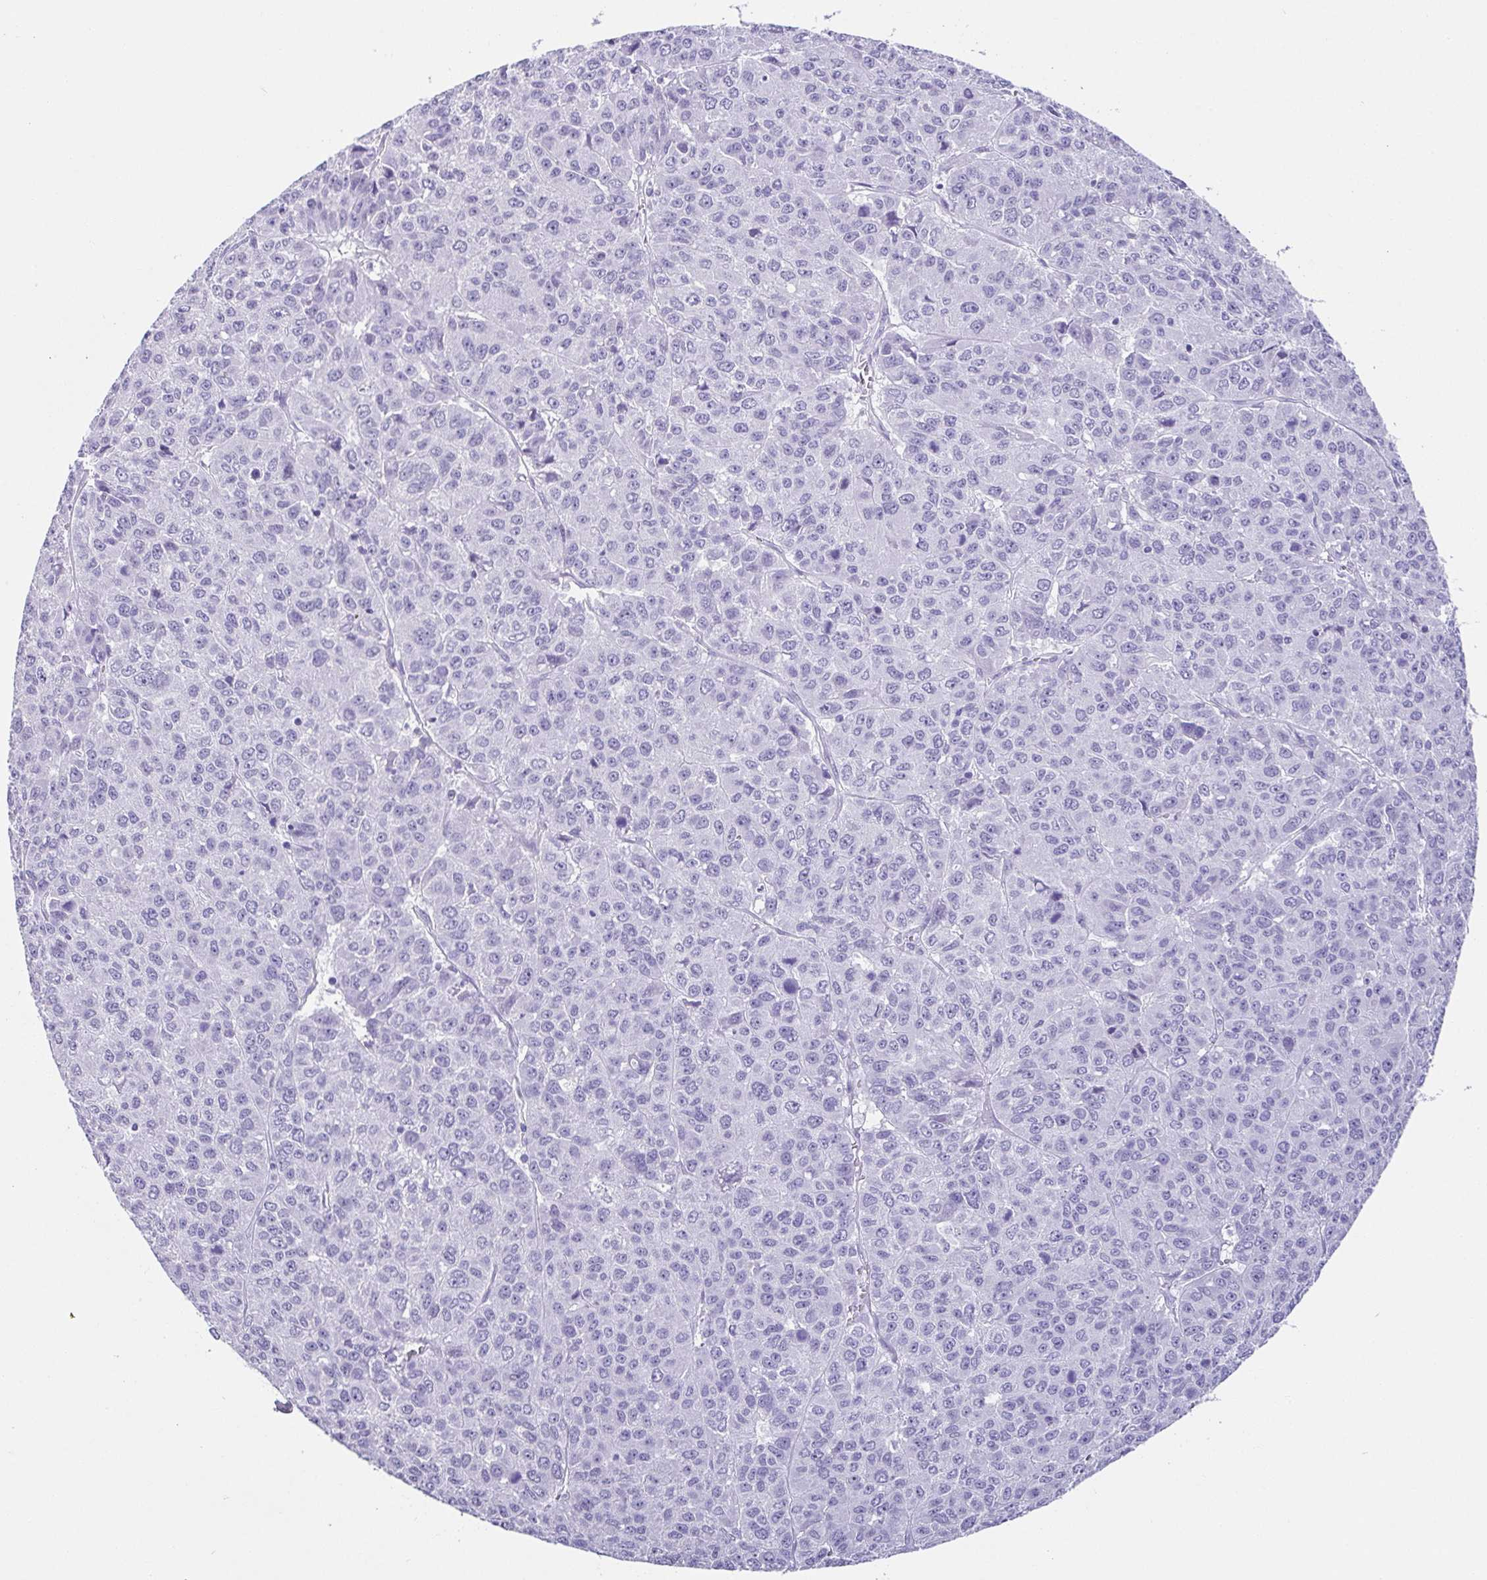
{"staining": {"intensity": "negative", "quantity": "none", "location": "none"}, "tissue": "liver cancer", "cell_type": "Tumor cells", "image_type": "cancer", "snomed": [{"axis": "morphology", "description": "Carcinoma, Hepatocellular, NOS"}, {"axis": "topography", "description": "Liver"}], "caption": "Immunohistochemistry (IHC) of liver cancer (hepatocellular carcinoma) reveals no expression in tumor cells. (Brightfield microscopy of DAB immunohistochemistry at high magnification).", "gene": "ESX1", "patient": {"sex": "male", "age": 69}}